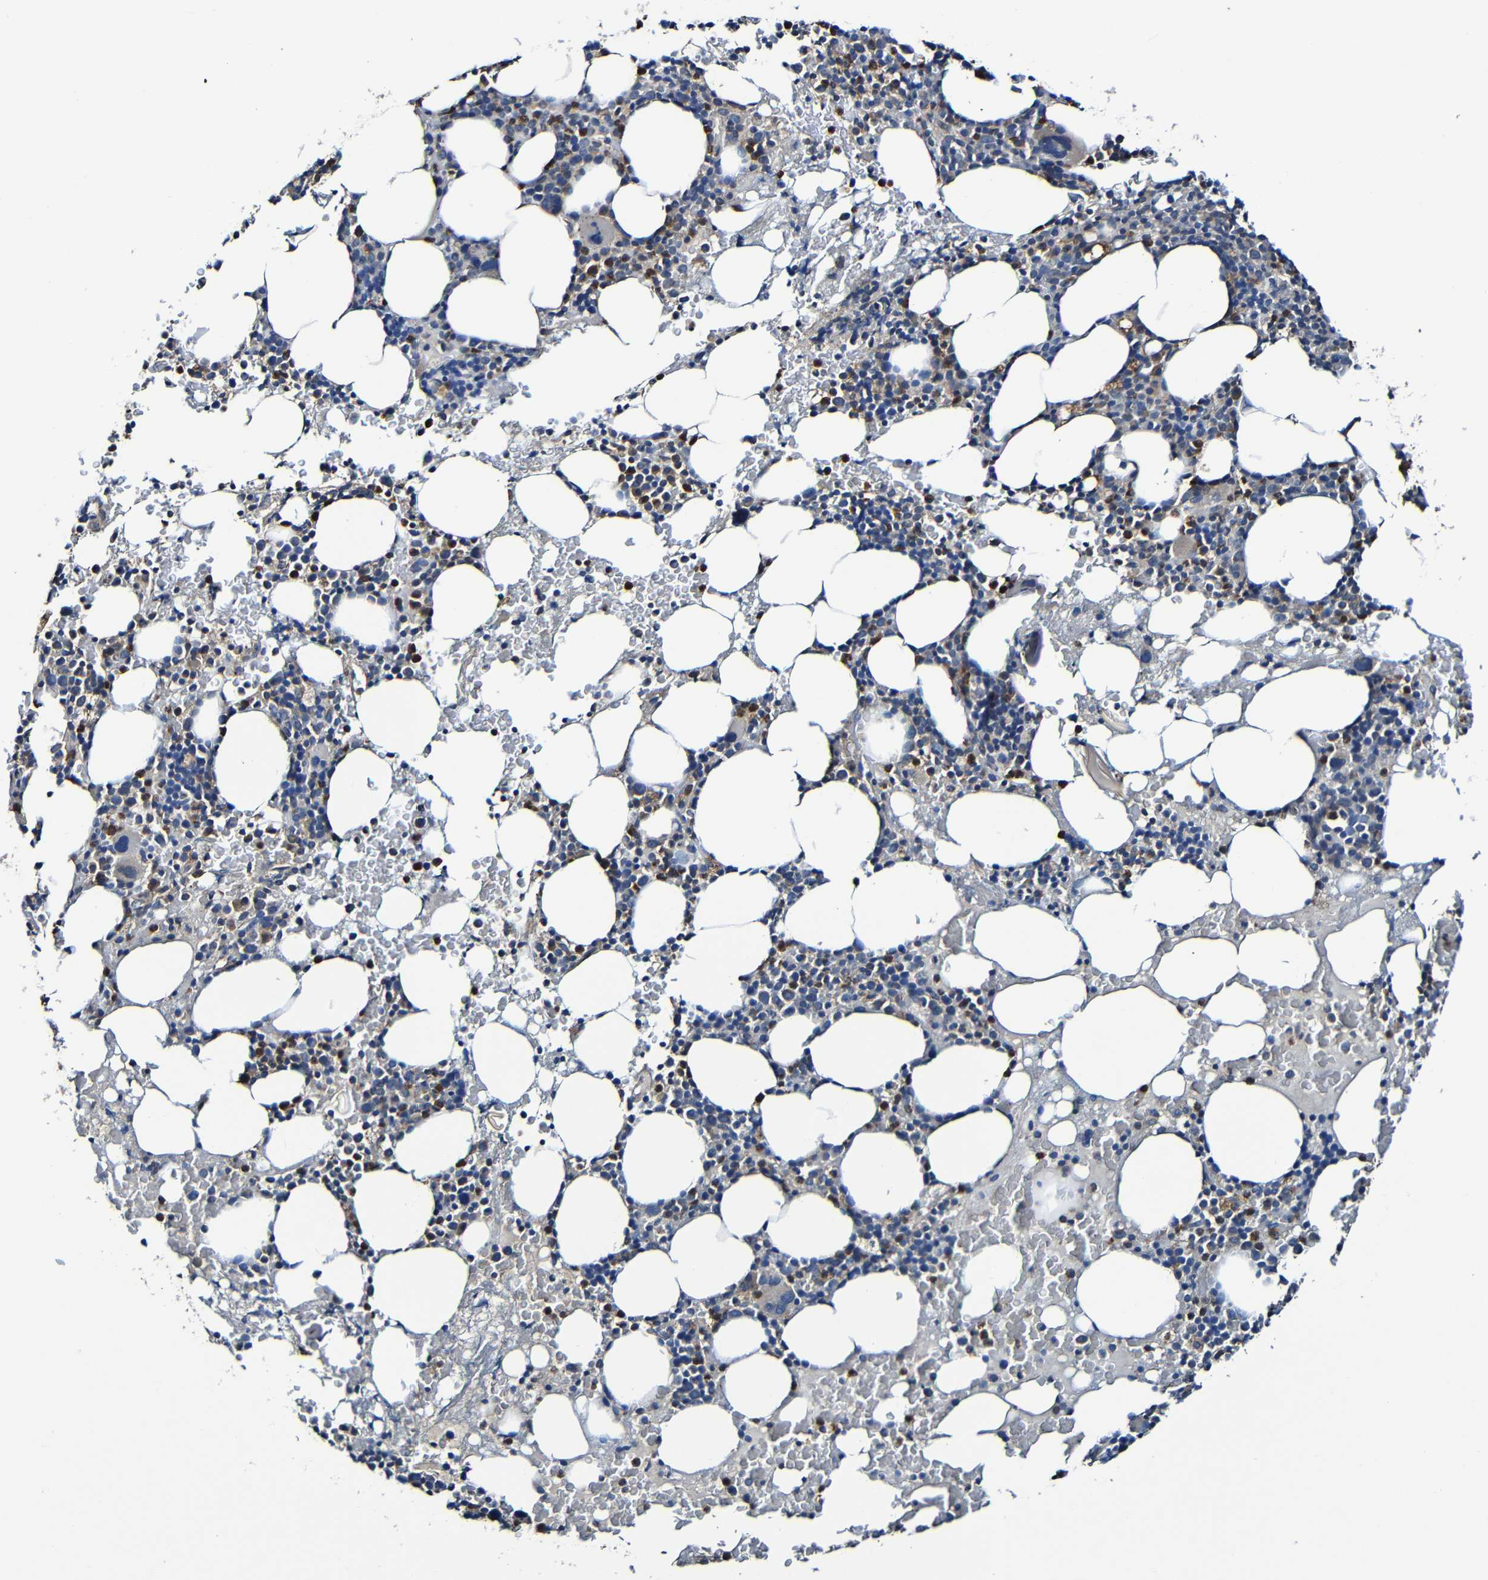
{"staining": {"intensity": "moderate", "quantity": "25%-75%", "location": "cytoplasmic/membranous"}, "tissue": "bone marrow", "cell_type": "Hematopoietic cells", "image_type": "normal", "snomed": [{"axis": "morphology", "description": "Normal tissue, NOS"}, {"axis": "morphology", "description": "Inflammation, NOS"}, {"axis": "topography", "description": "Bone marrow"}], "caption": "High-magnification brightfield microscopy of normal bone marrow stained with DAB (3,3'-diaminobenzidine) (brown) and counterstained with hematoxylin (blue). hematopoietic cells exhibit moderate cytoplasmic/membranous positivity is present in approximately25%-75% of cells.", "gene": "ADAM15", "patient": {"sex": "female", "age": 84}}